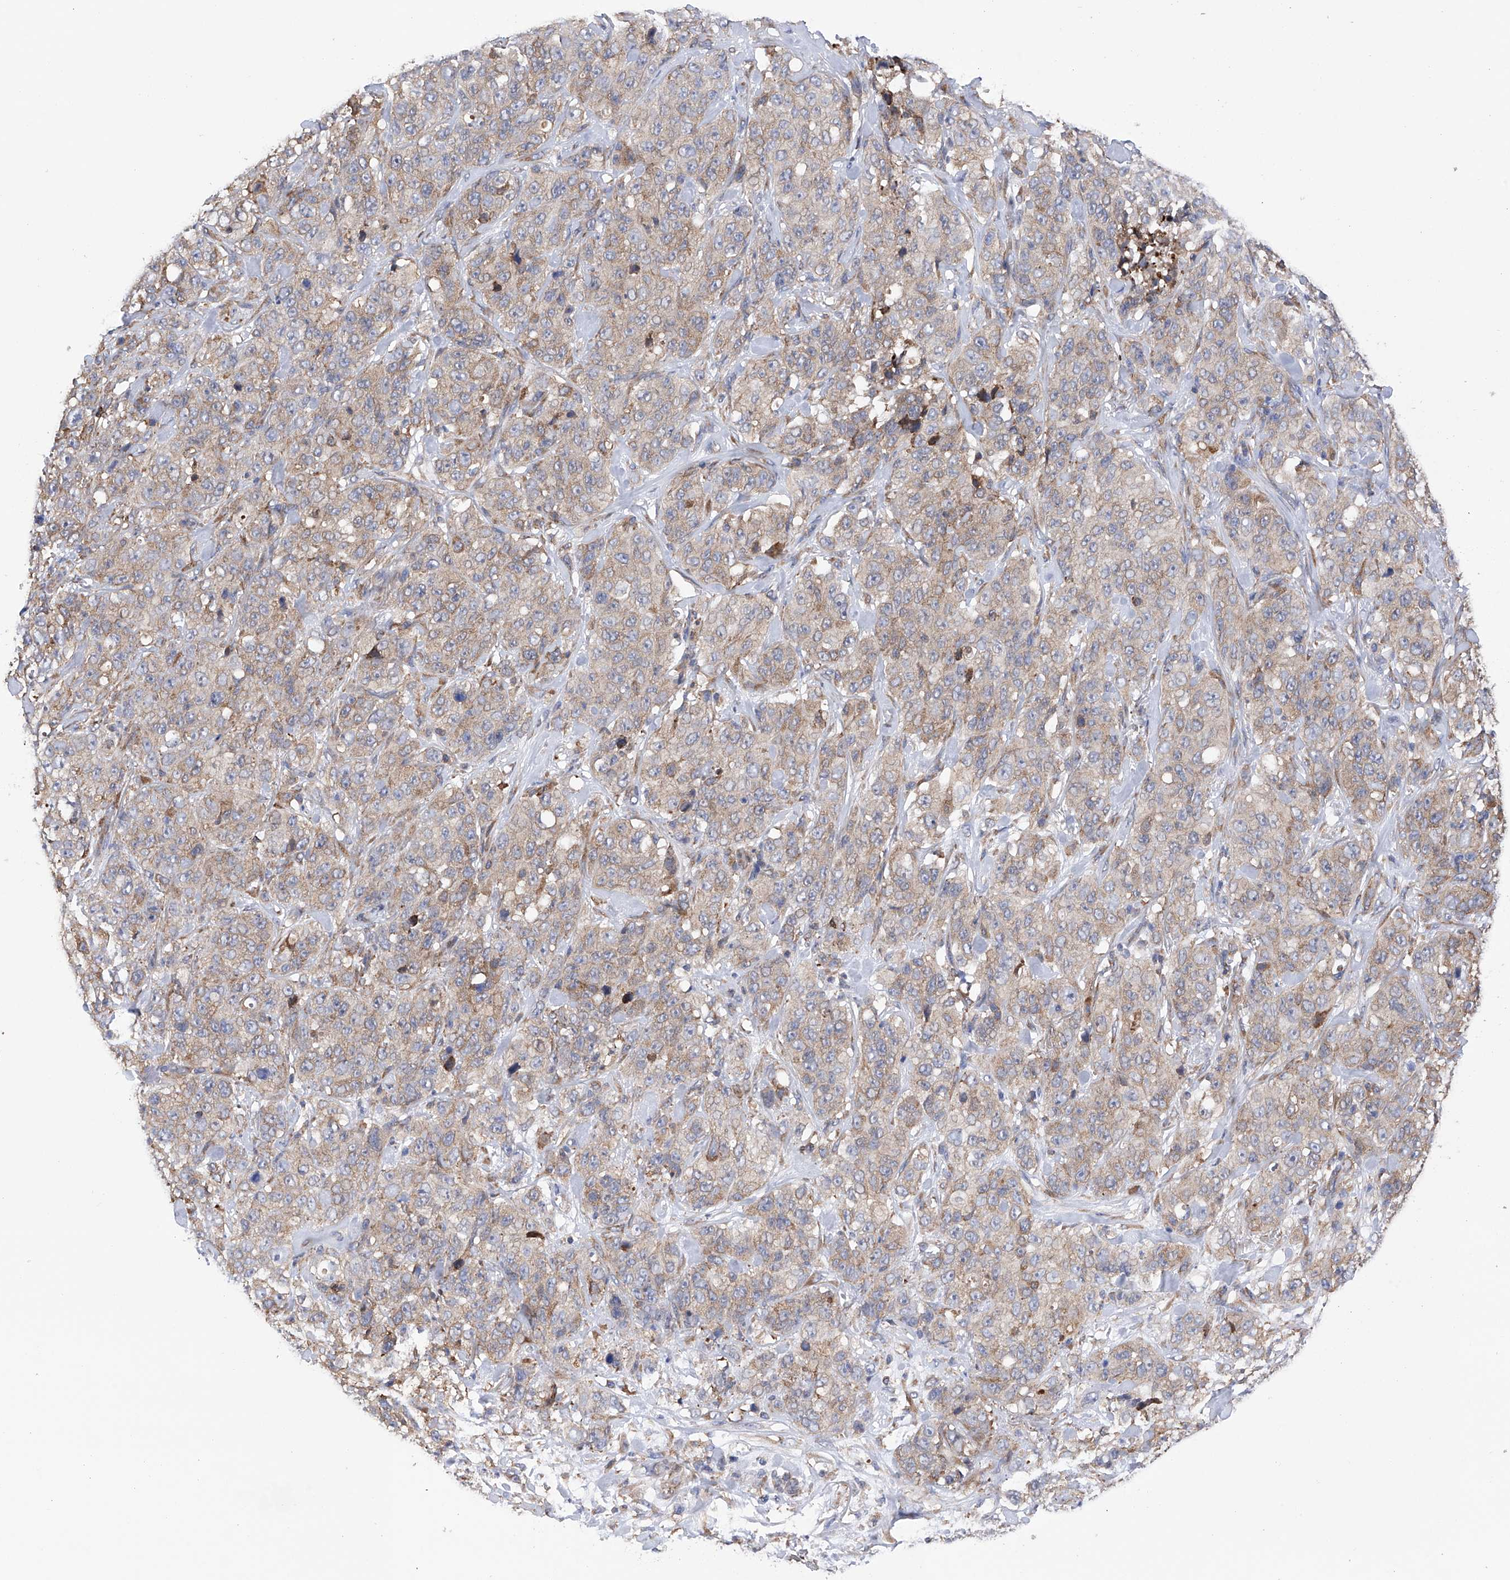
{"staining": {"intensity": "weak", "quantity": ">75%", "location": "cytoplasmic/membranous"}, "tissue": "stomach cancer", "cell_type": "Tumor cells", "image_type": "cancer", "snomed": [{"axis": "morphology", "description": "Adenocarcinoma, NOS"}, {"axis": "topography", "description": "Stomach"}], "caption": "This image exhibits IHC staining of human stomach adenocarcinoma, with low weak cytoplasmic/membranous expression in approximately >75% of tumor cells.", "gene": "DNAH8", "patient": {"sex": "male", "age": 48}}